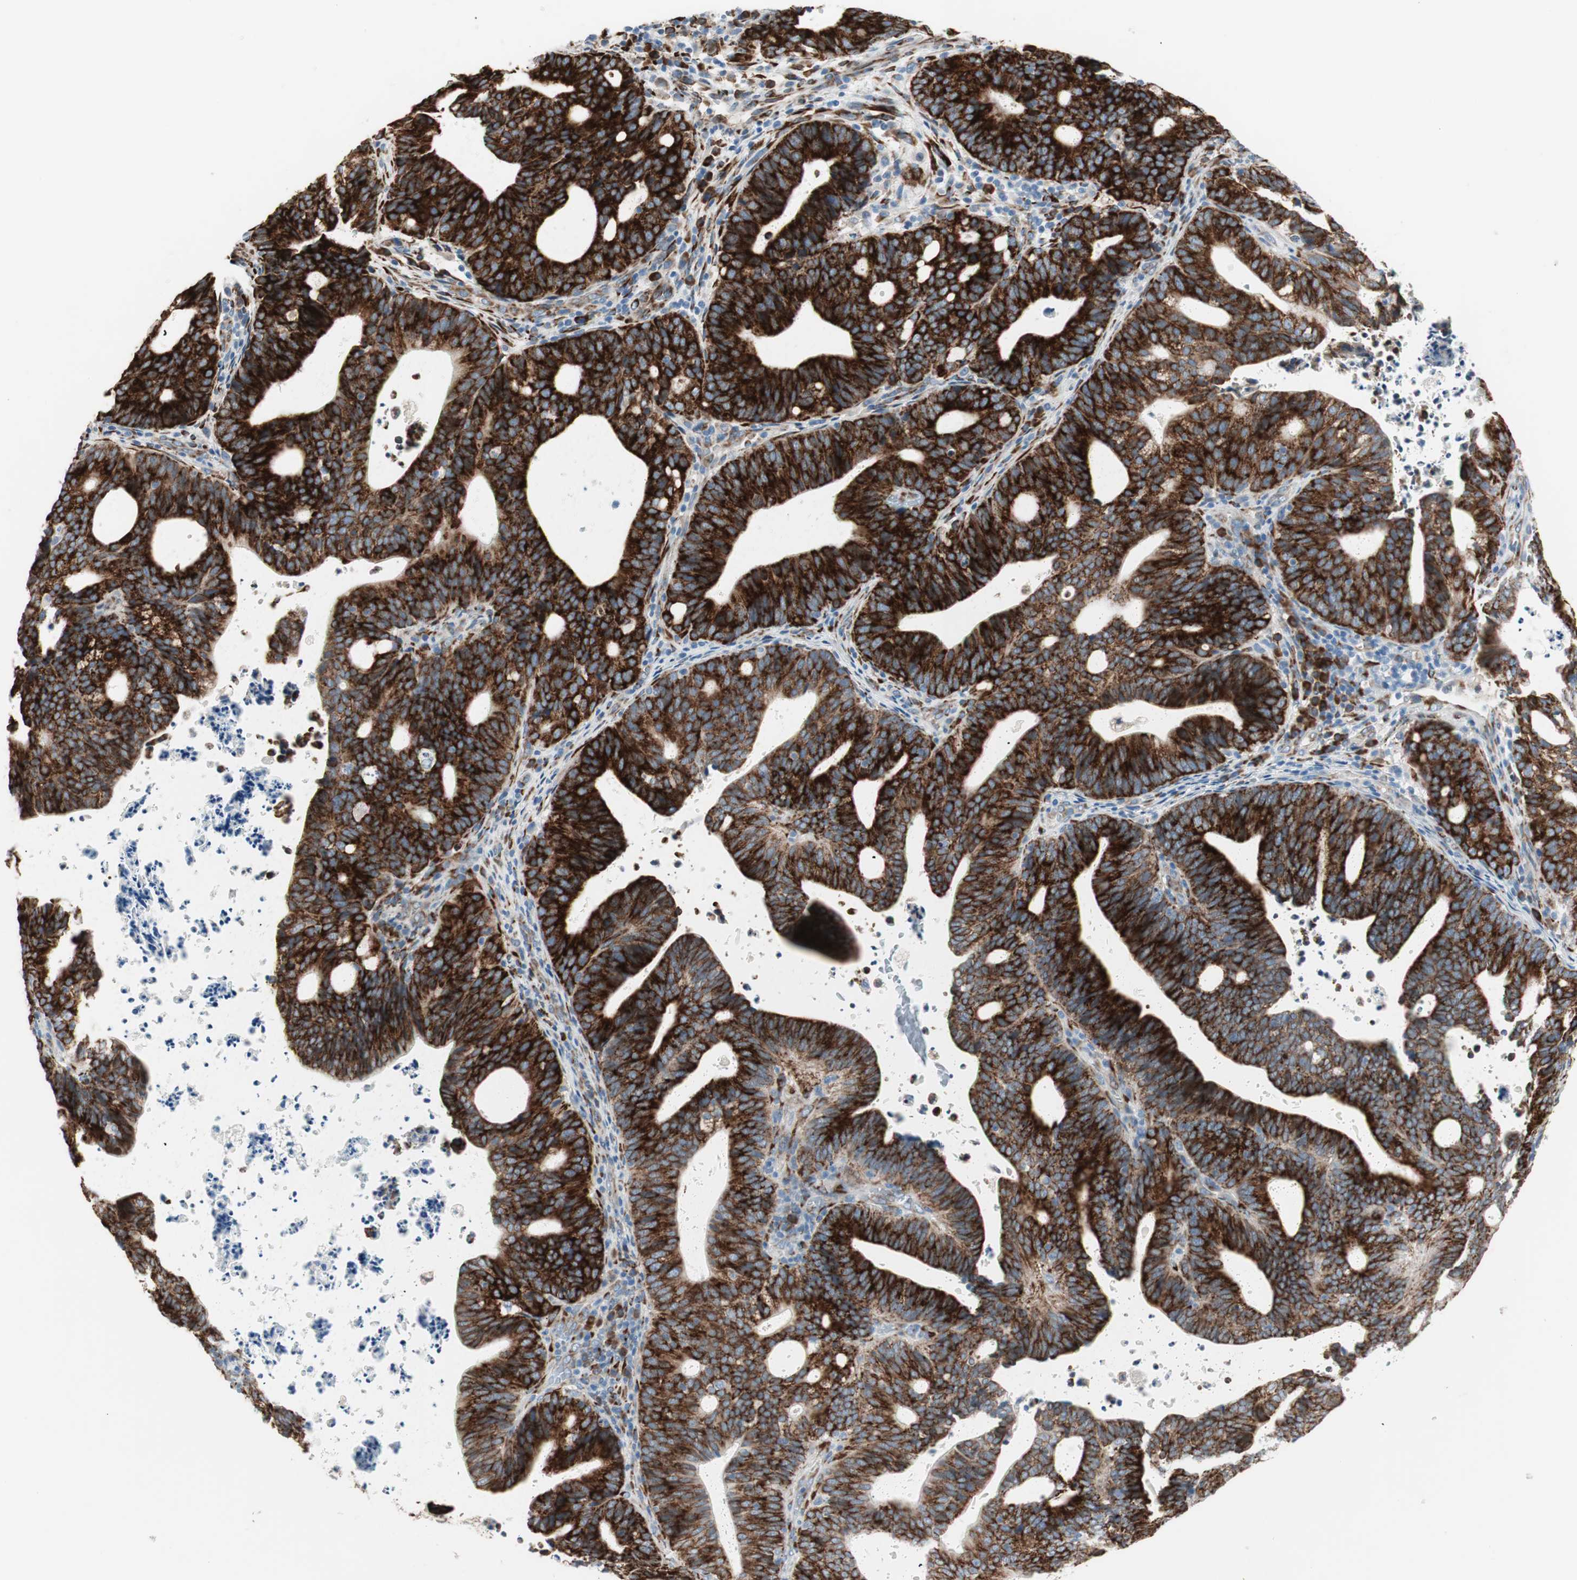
{"staining": {"intensity": "strong", "quantity": ">75%", "location": "cytoplasmic/membranous"}, "tissue": "endometrial cancer", "cell_type": "Tumor cells", "image_type": "cancer", "snomed": [{"axis": "morphology", "description": "Adenocarcinoma, NOS"}, {"axis": "topography", "description": "Uterus"}], "caption": "Adenocarcinoma (endometrial) tissue demonstrates strong cytoplasmic/membranous positivity in about >75% of tumor cells (IHC, brightfield microscopy, high magnification).", "gene": "P4HTM", "patient": {"sex": "female", "age": 83}}